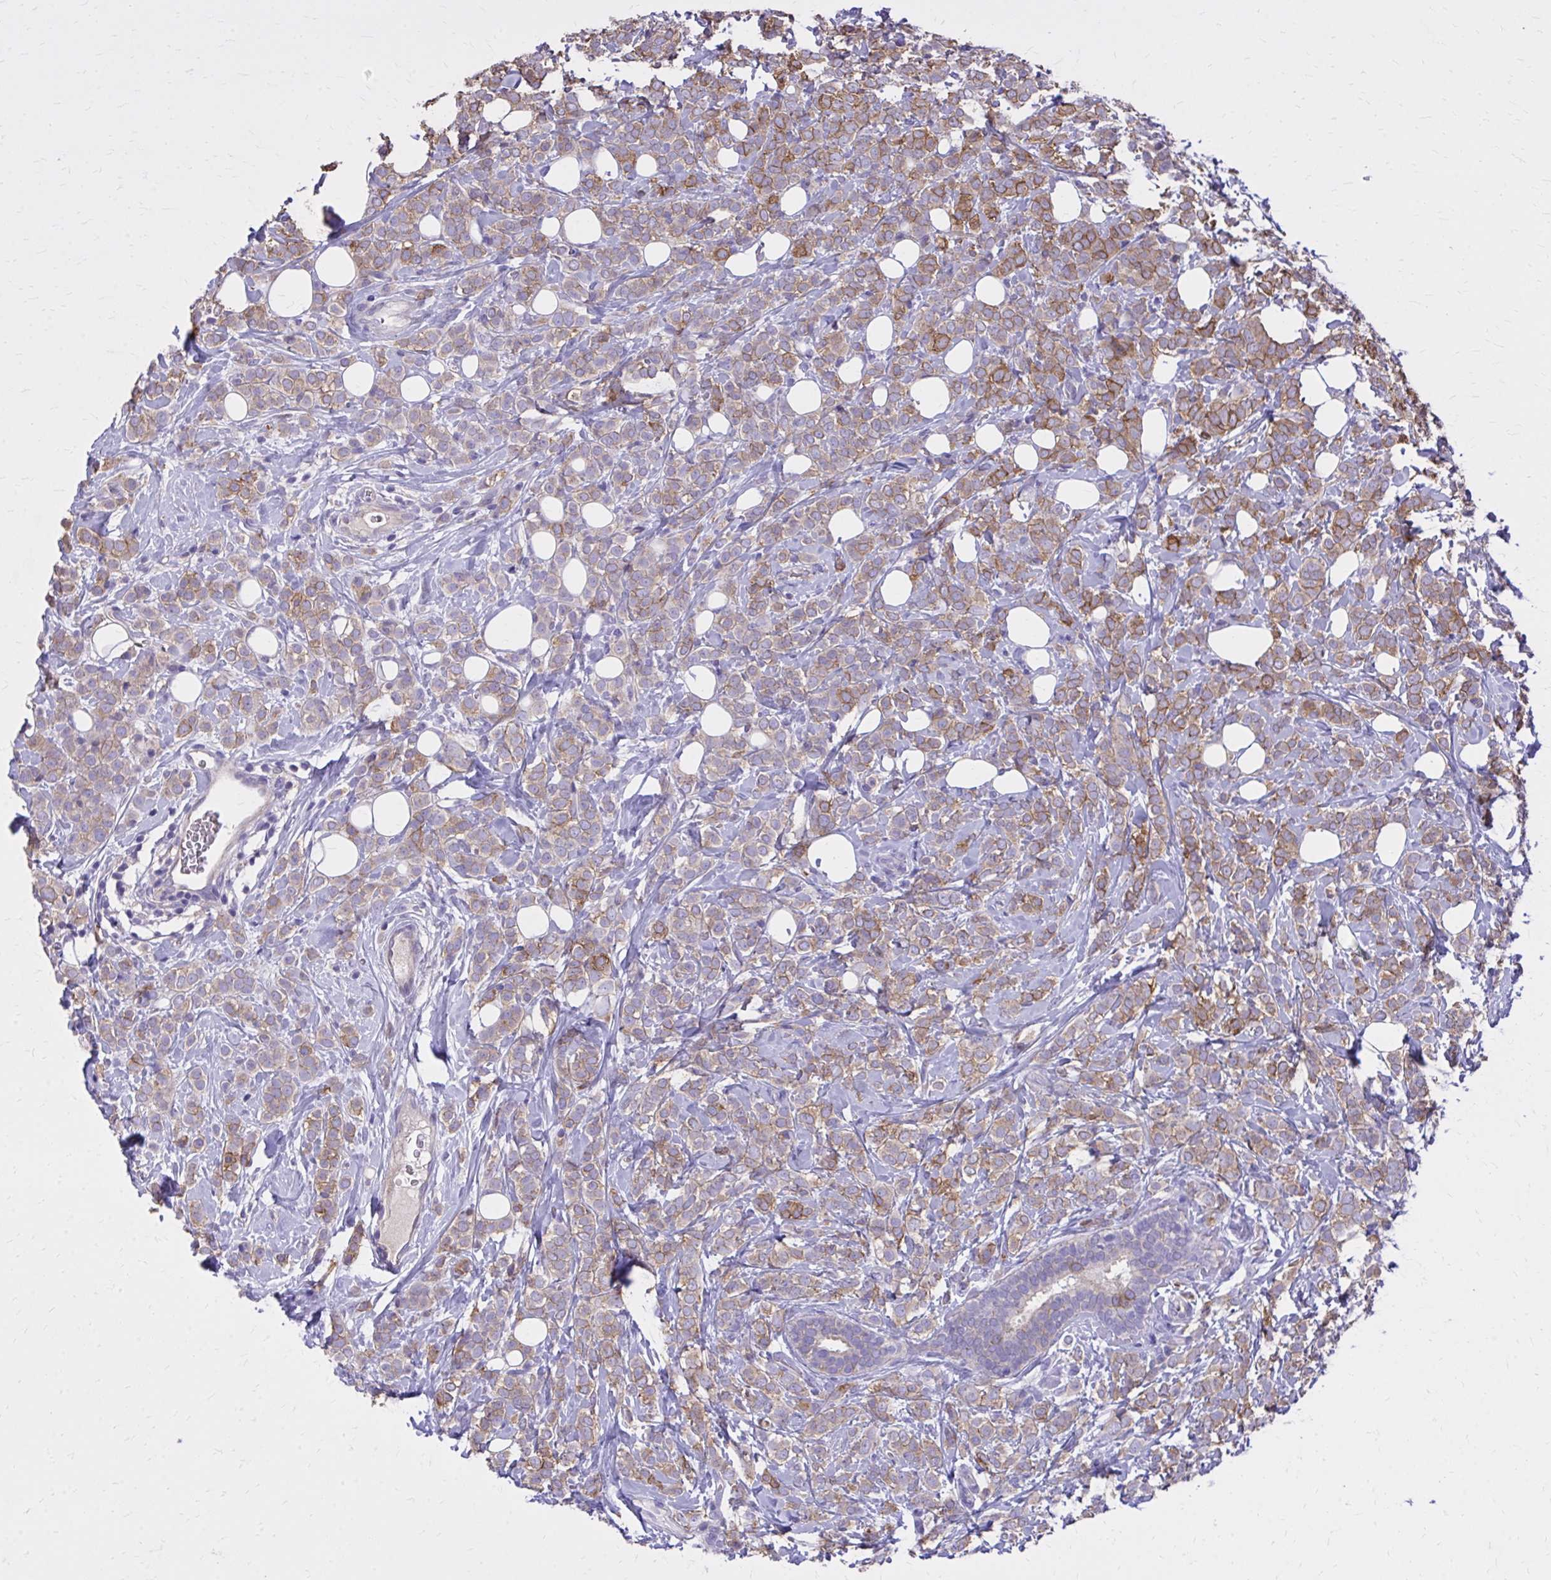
{"staining": {"intensity": "moderate", "quantity": ">75%", "location": "cytoplasmic/membranous"}, "tissue": "breast cancer", "cell_type": "Tumor cells", "image_type": "cancer", "snomed": [{"axis": "morphology", "description": "Lobular carcinoma"}, {"axis": "topography", "description": "Breast"}], "caption": "Breast lobular carcinoma stained with a brown dye demonstrates moderate cytoplasmic/membranous positive positivity in about >75% of tumor cells.", "gene": "EPB41L1", "patient": {"sex": "female", "age": 49}}